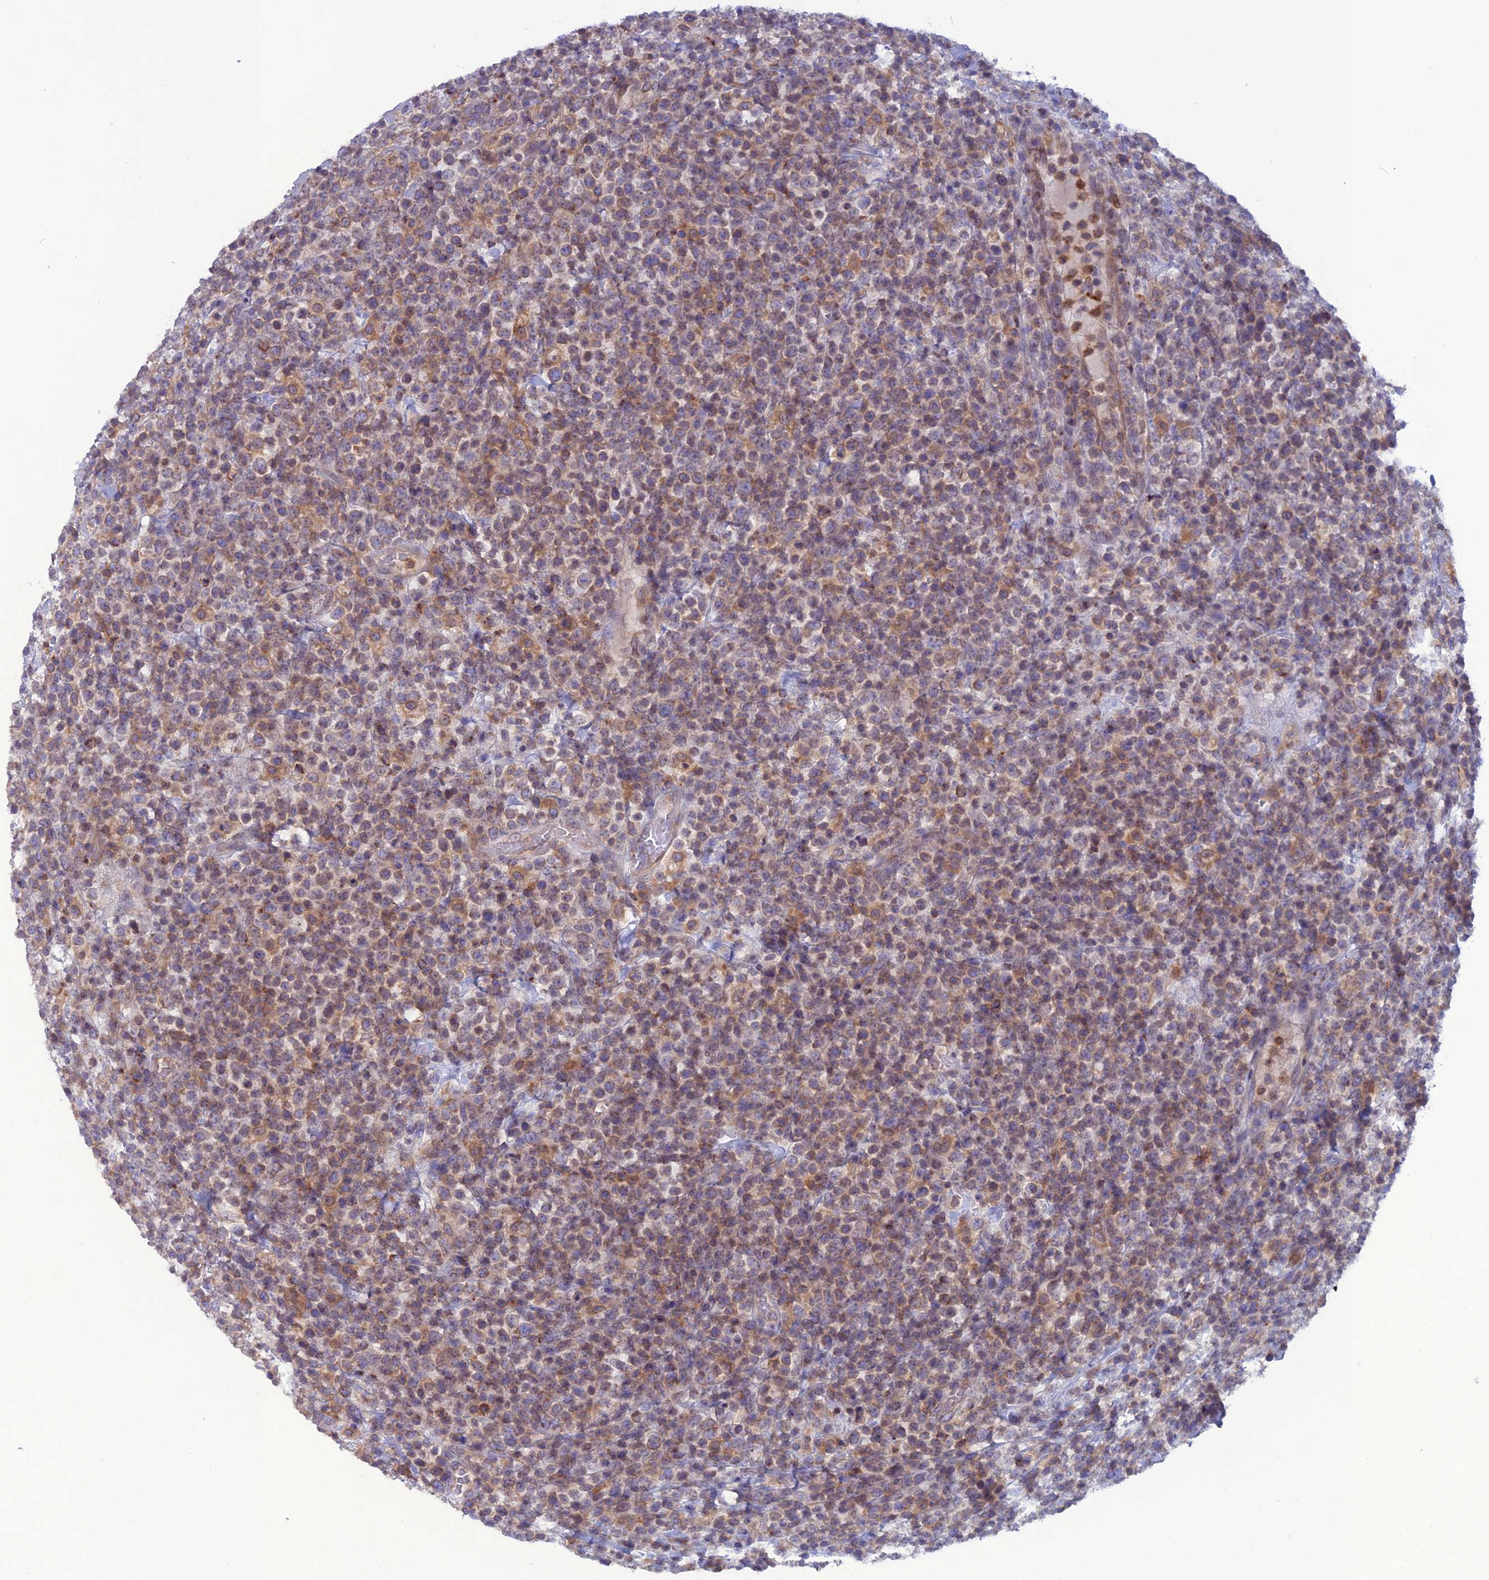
{"staining": {"intensity": "weak", "quantity": "25%-75%", "location": "cytoplasmic/membranous"}, "tissue": "lymphoma", "cell_type": "Tumor cells", "image_type": "cancer", "snomed": [{"axis": "morphology", "description": "Malignant lymphoma, non-Hodgkin's type, High grade"}, {"axis": "topography", "description": "Colon"}], "caption": "DAB (3,3'-diaminobenzidine) immunohistochemical staining of lymphoma displays weak cytoplasmic/membranous protein expression in approximately 25%-75% of tumor cells.", "gene": "WDR46", "patient": {"sex": "female", "age": 53}}